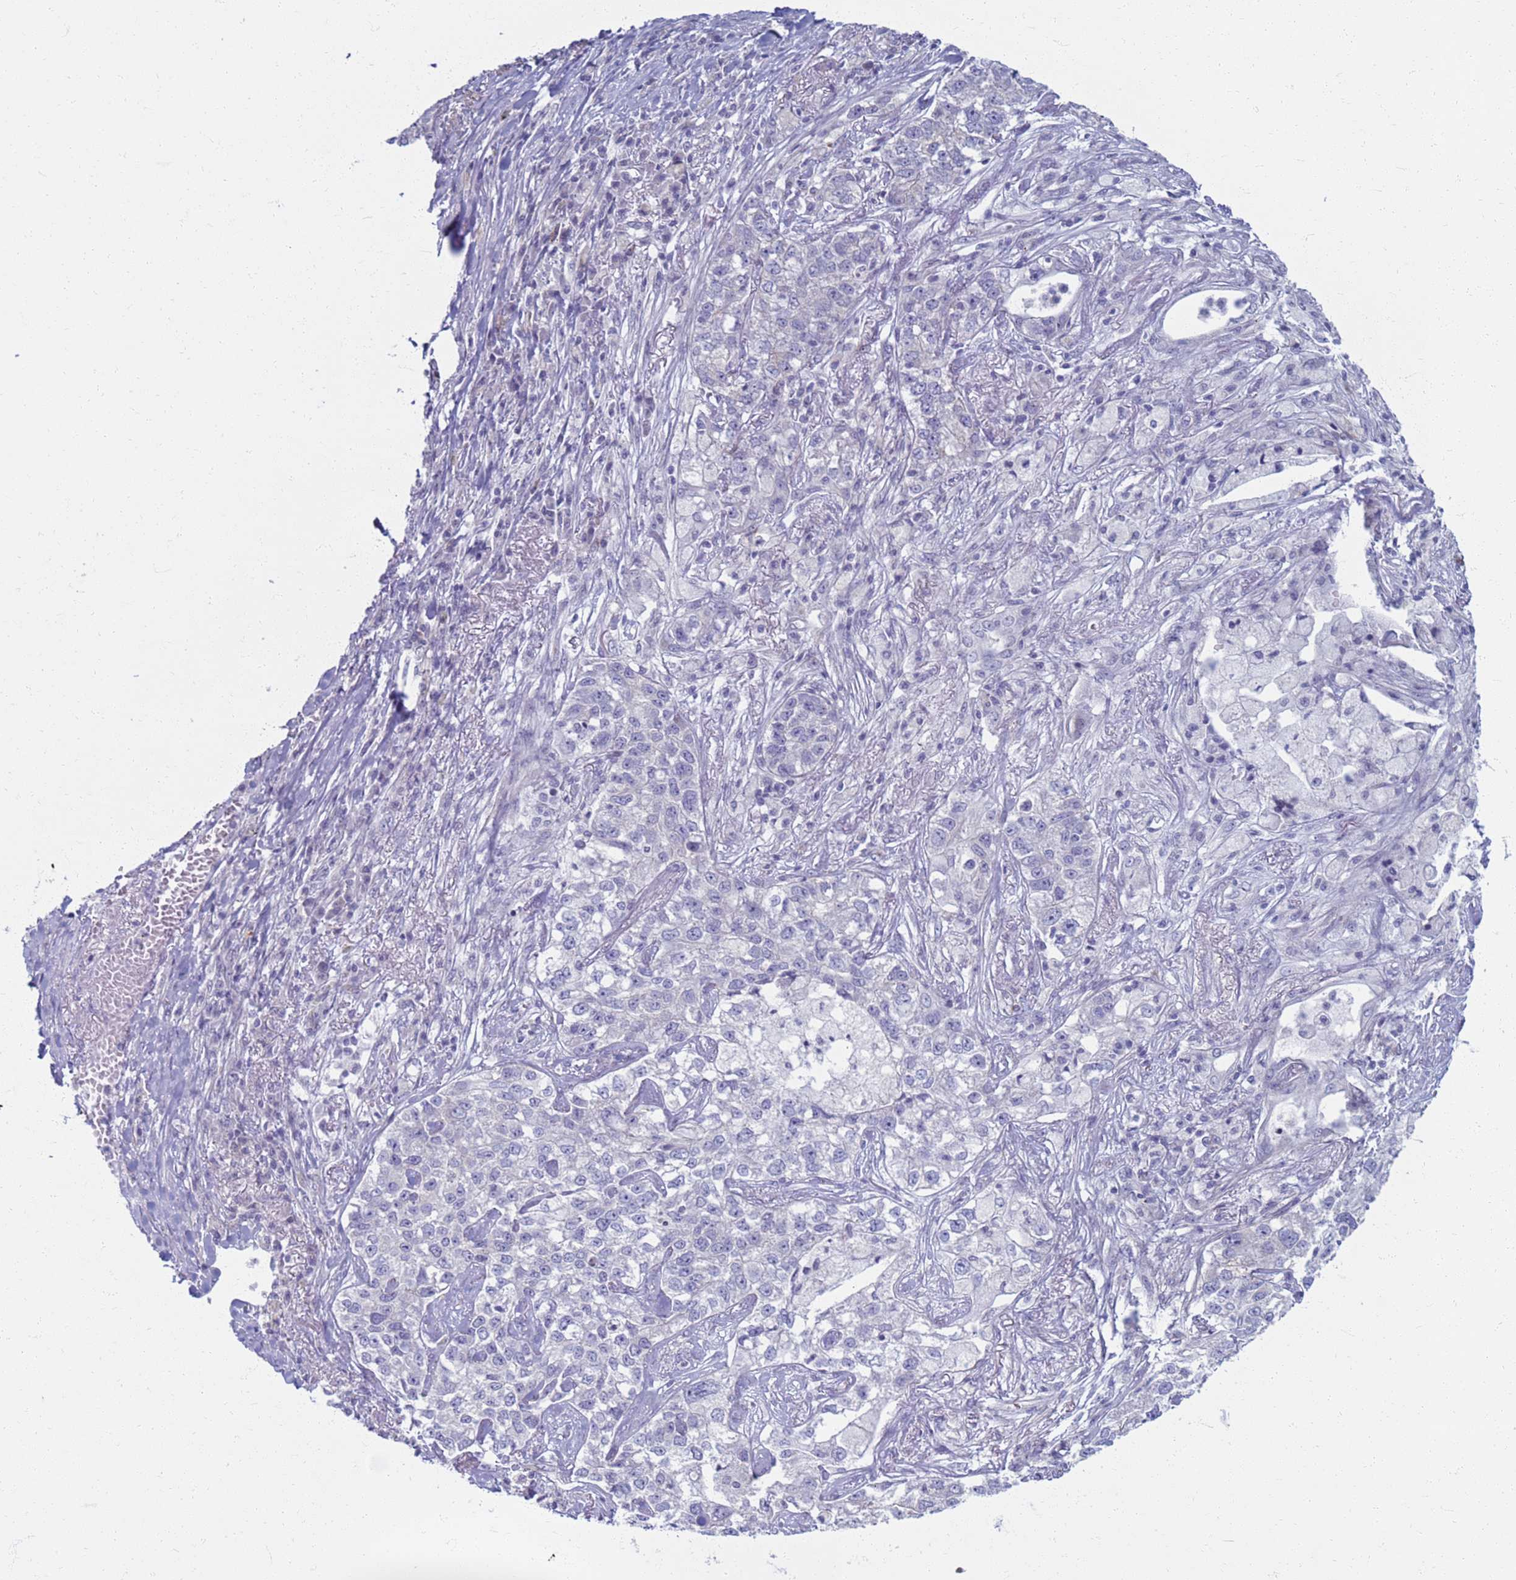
{"staining": {"intensity": "negative", "quantity": "none", "location": "none"}, "tissue": "lung cancer", "cell_type": "Tumor cells", "image_type": "cancer", "snomed": [{"axis": "morphology", "description": "Adenocarcinoma, NOS"}, {"axis": "topography", "description": "Lung"}], "caption": "Immunohistochemistry (IHC) of lung adenocarcinoma demonstrates no positivity in tumor cells. (Stains: DAB (3,3'-diaminobenzidine) immunohistochemistry with hematoxylin counter stain, Microscopy: brightfield microscopy at high magnification).", "gene": "CLCA2", "patient": {"sex": "male", "age": 49}}